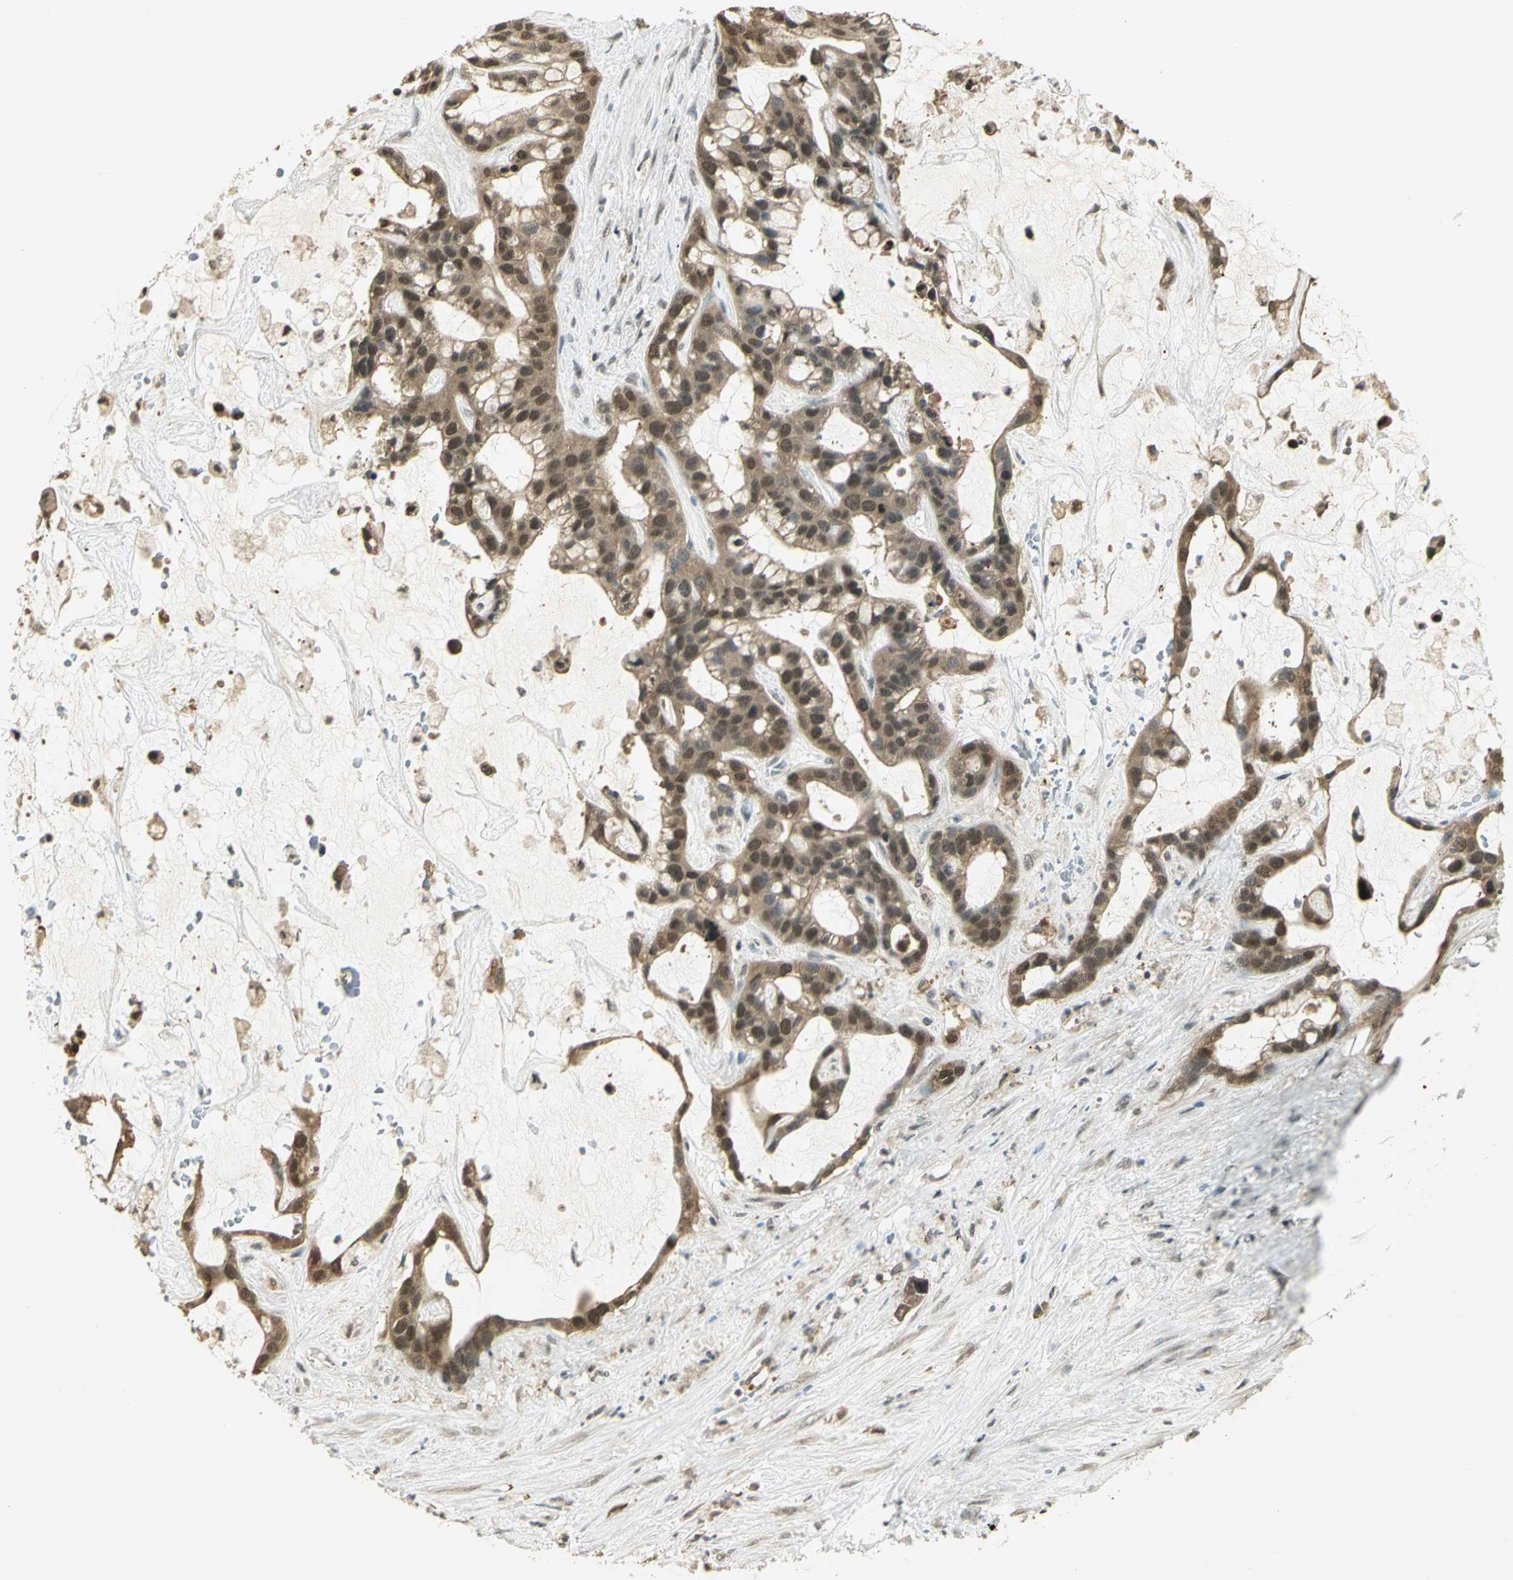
{"staining": {"intensity": "moderate", "quantity": ">75%", "location": "cytoplasmic/membranous,nuclear"}, "tissue": "liver cancer", "cell_type": "Tumor cells", "image_type": "cancer", "snomed": [{"axis": "morphology", "description": "Cholangiocarcinoma"}, {"axis": "topography", "description": "Liver"}], "caption": "Moderate cytoplasmic/membranous and nuclear protein staining is seen in approximately >75% of tumor cells in cholangiocarcinoma (liver). The staining was performed using DAB (3,3'-diaminobenzidine), with brown indicating positive protein expression. Nuclei are stained blue with hematoxylin.", "gene": "CDC34", "patient": {"sex": "female", "age": 65}}